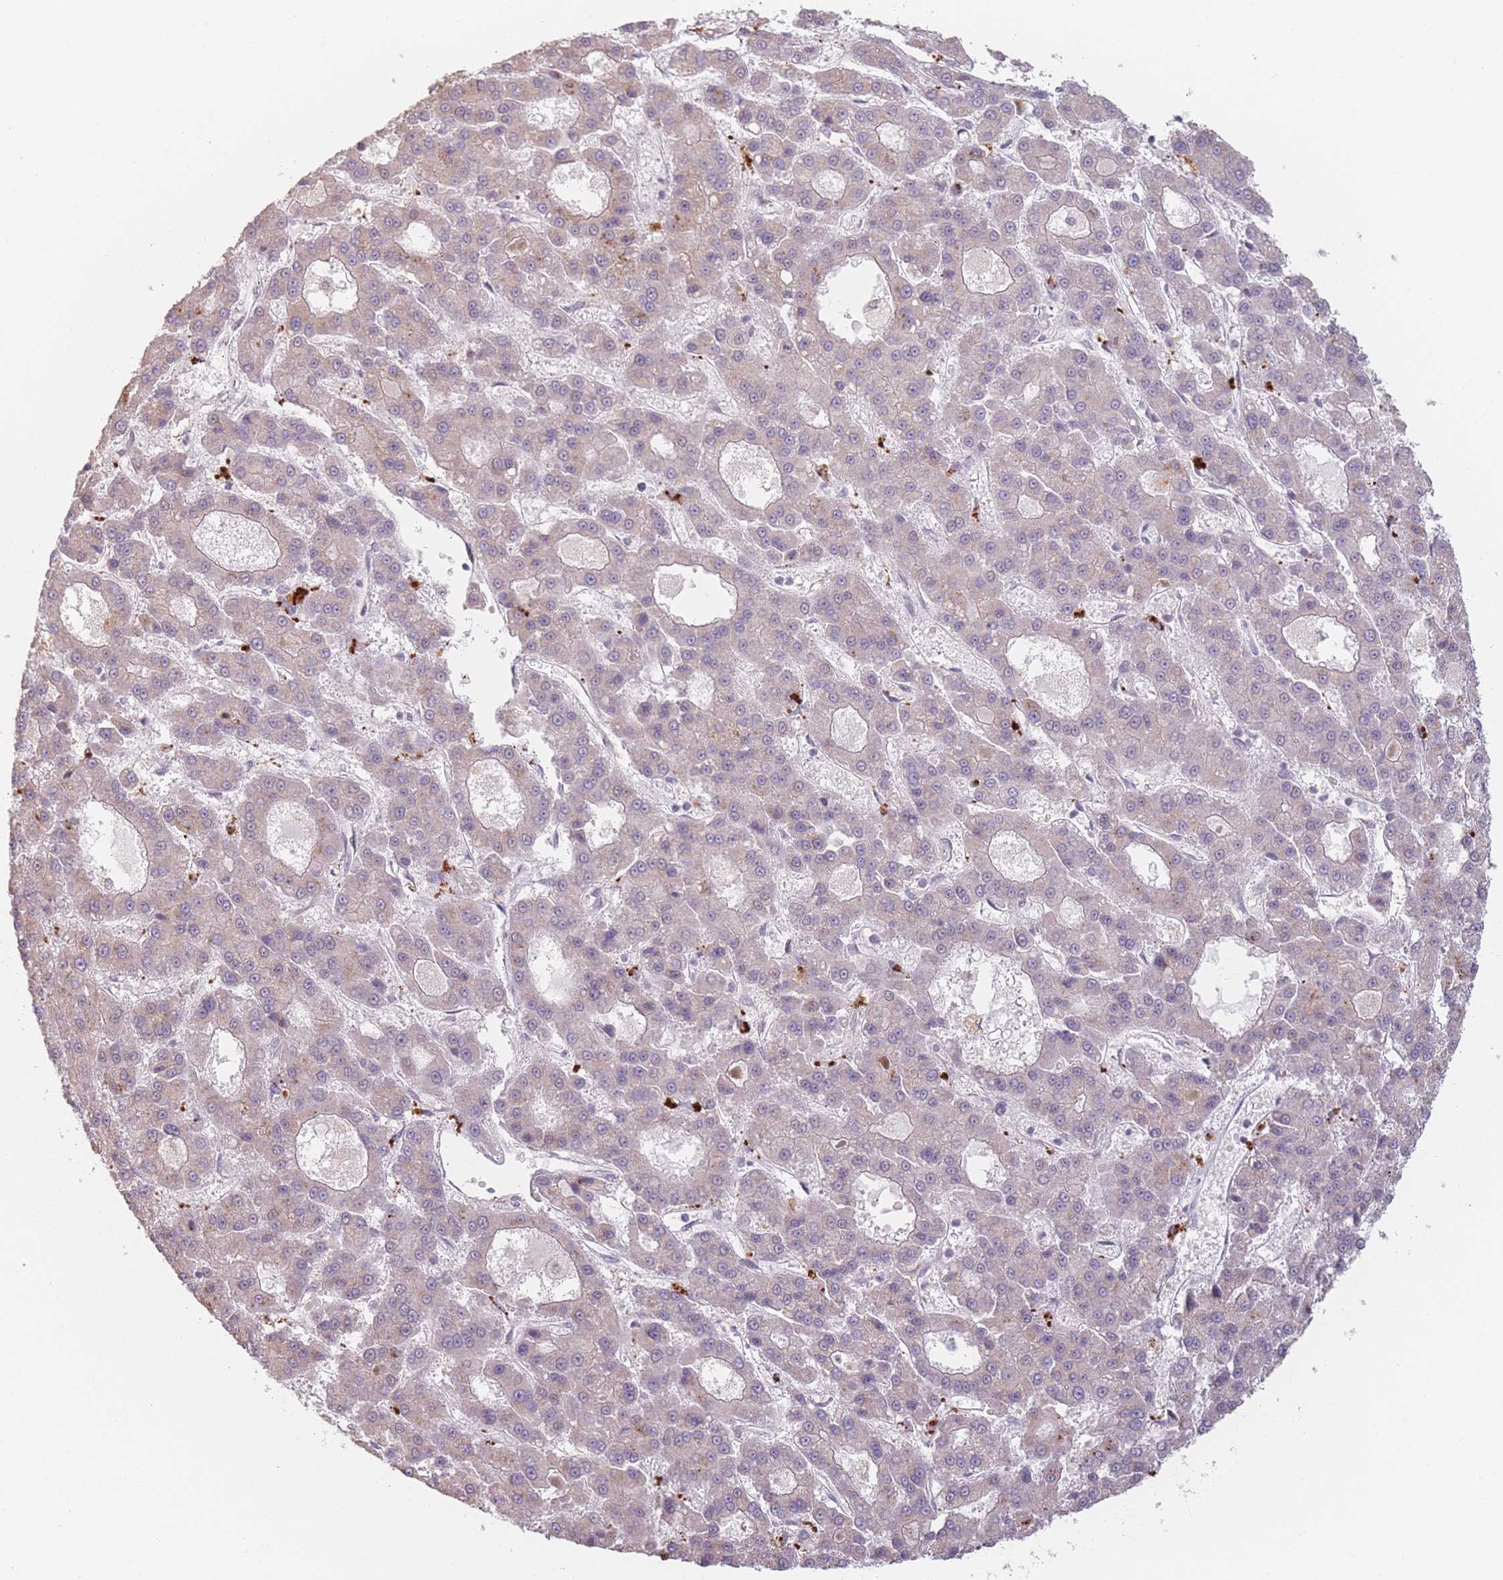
{"staining": {"intensity": "weak", "quantity": "<25%", "location": "cytoplasmic/membranous"}, "tissue": "liver cancer", "cell_type": "Tumor cells", "image_type": "cancer", "snomed": [{"axis": "morphology", "description": "Carcinoma, Hepatocellular, NOS"}, {"axis": "topography", "description": "Liver"}], "caption": "Immunohistochemistry (IHC) photomicrograph of human liver hepatocellular carcinoma stained for a protein (brown), which exhibits no staining in tumor cells.", "gene": "OR10C1", "patient": {"sex": "male", "age": 70}}